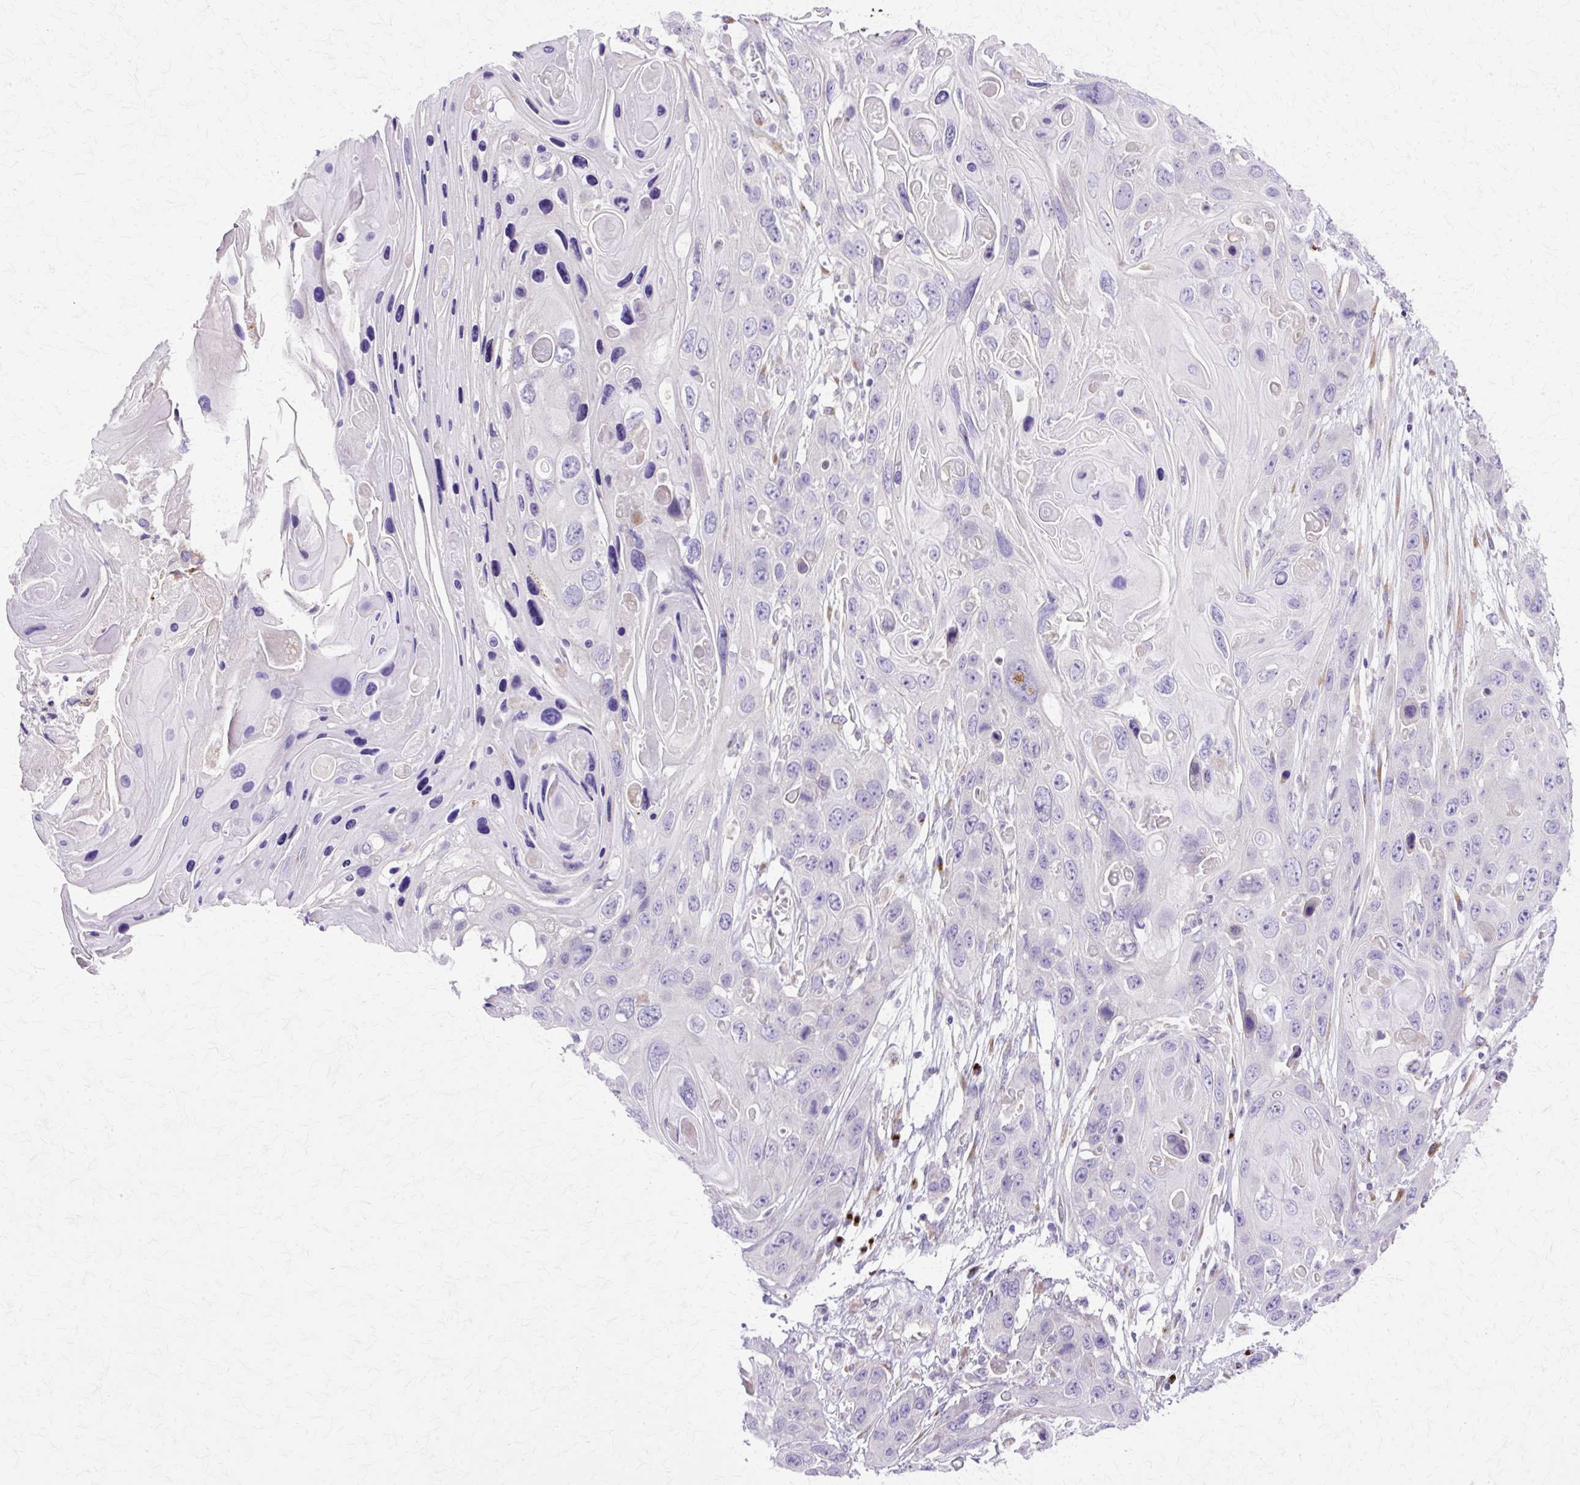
{"staining": {"intensity": "negative", "quantity": "none", "location": "none"}, "tissue": "skin cancer", "cell_type": "Tumor cells", "image_type": "cancer", "snomed": [{"axis": "morphology", "description": "Squamous cell carcinoma, NOS"}, {"axis": "topography", "description": "Skin"}], "caption": "DAB (3,3'-diaminobenzidine) immunohistochemical staining of skin squamous cell carcinoma displays no significant expression in tumor cells.", "gene": "TBC1D3G", "patient": {"sex": "male", "age": 55}}